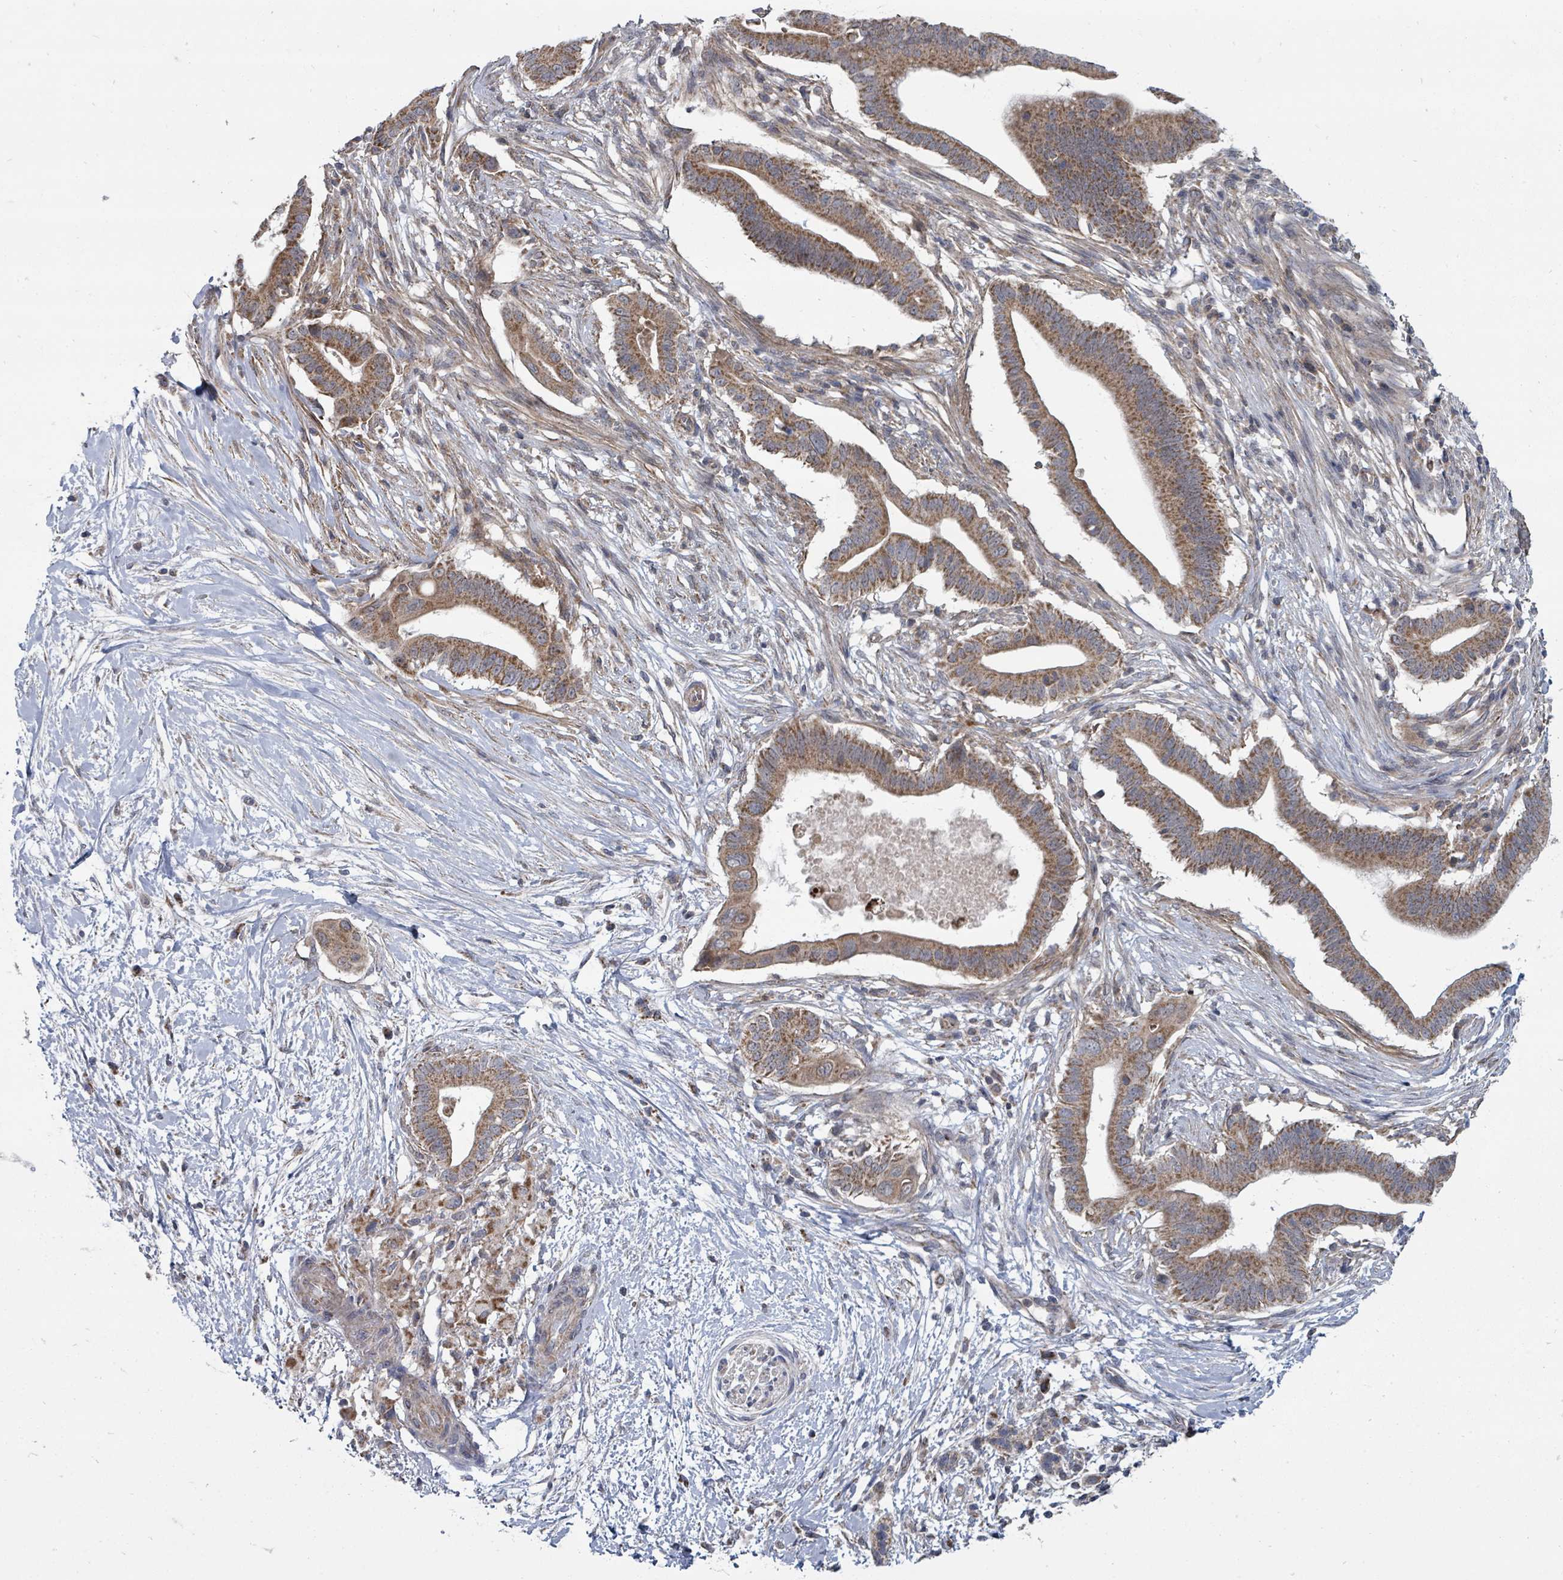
{"staining": {"intensity": "moderate", "quantity": ">75%", "location": "cytoplasmic/membranous"}, "tissue": "pancreatic cancer", "cell_type": "Tumor cells", "image_type": "cancer", "snomed": [{"axis": "morphology", "description": "Adenocarcinoma, NOS"}, {"axis": "topography", "description": "Pancreas"}], "caption": "Moderate cytoplasmic/membranous staining is identified in about >75% of tumor cells in adenocarcinoma (pancreatic).", "gene": "MAGOHB", "patient": {"sex": "male", "age": 68}}